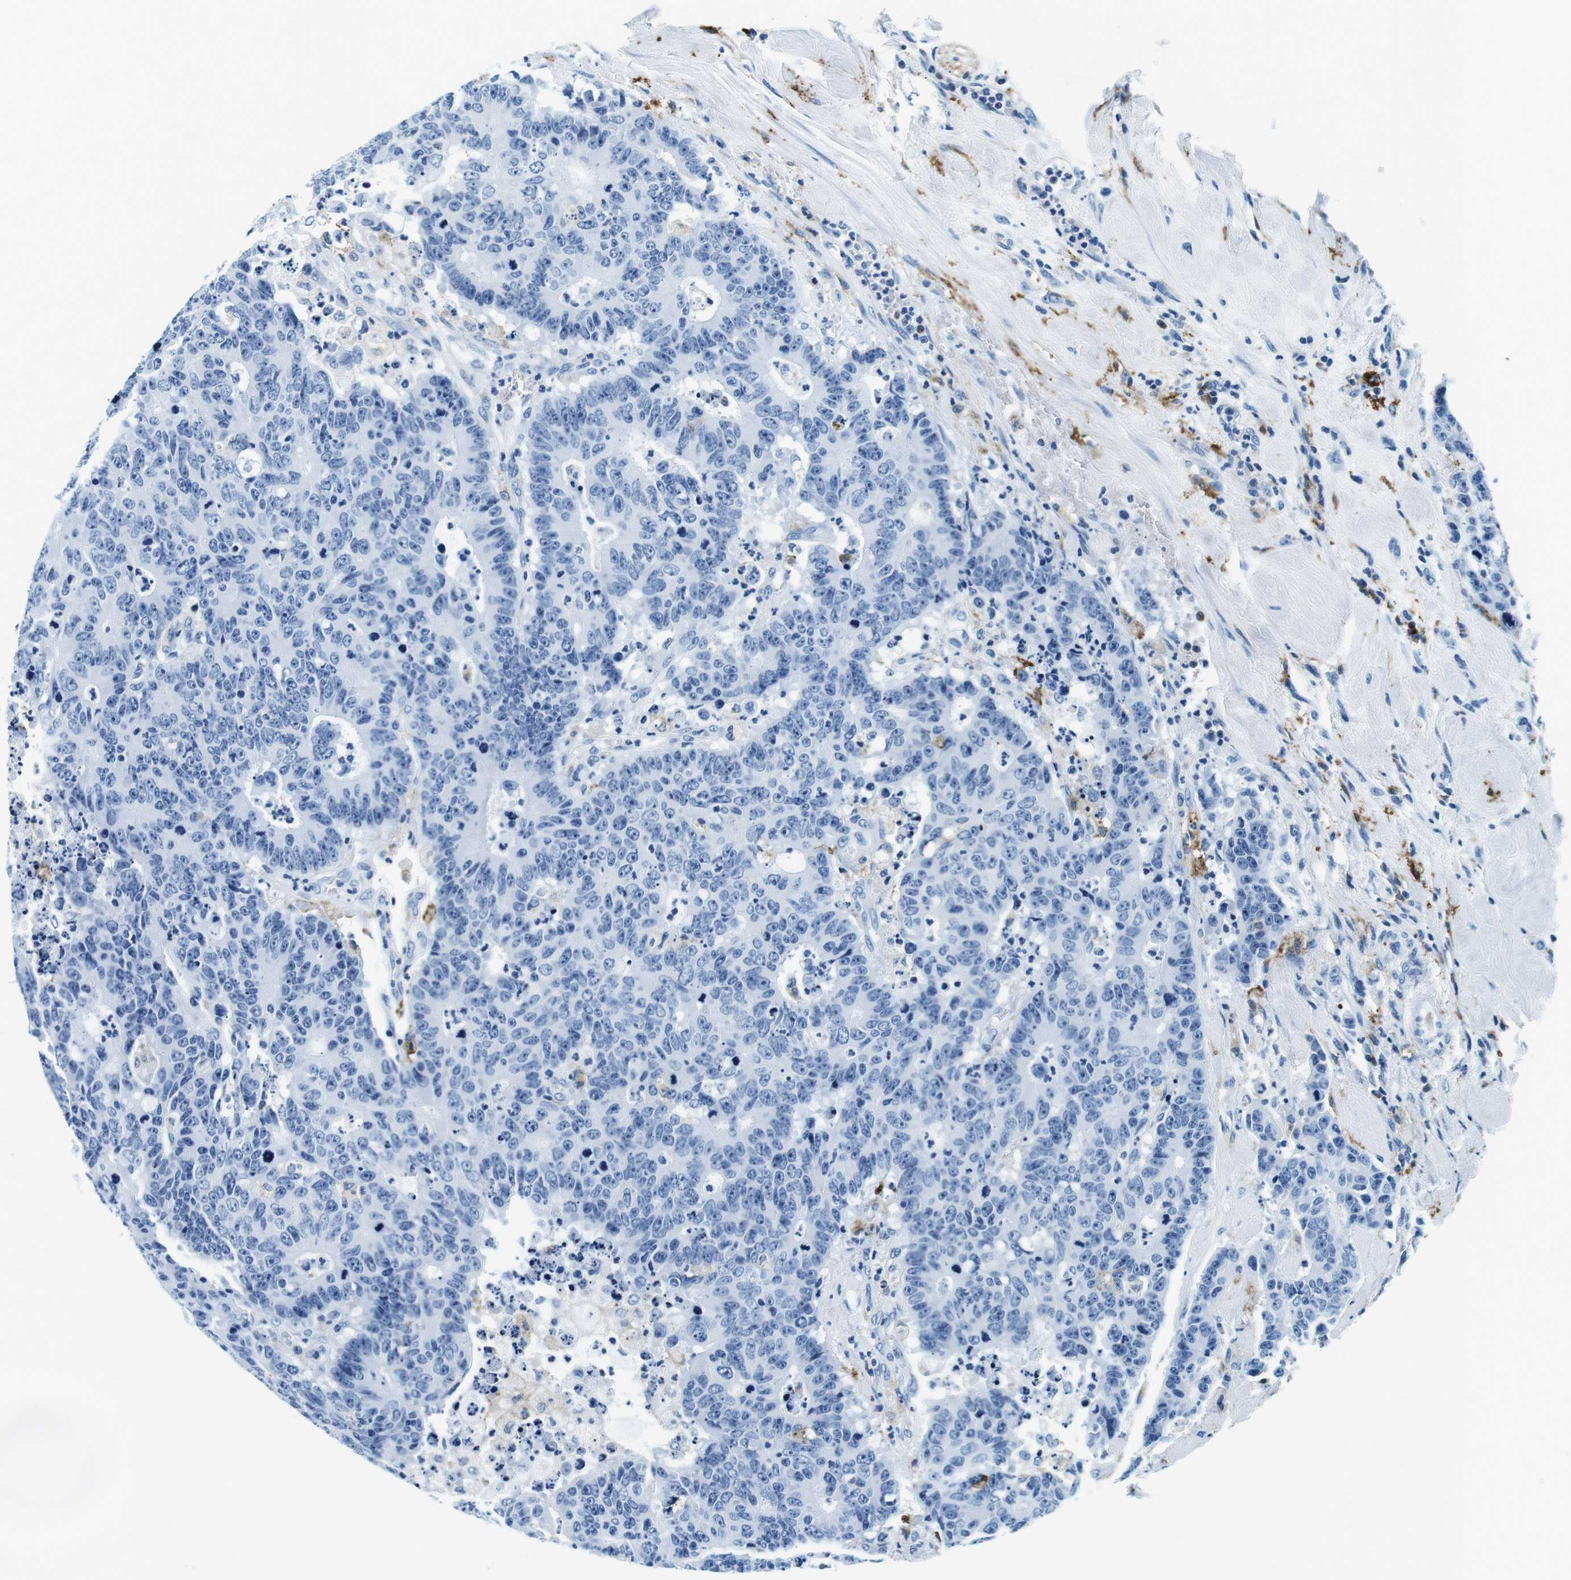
{"staining": {"intensity": "negative", "quantity": "none", "location": "none"}, "tissue": "colorectal cancer", "cell_type": "Tumor cells", "image_type": "cancer", "snomed": [{"axis": "morphology", "description": "Adenocarcinoma, NOS"}, {"axis": "topography", "description": "Colon"}], "caption": "Immunohistochemistry (IHC) histopathology image of human adenocarcinoma (colorectal) stained for a protein (brown), which shows no positivity in tumor cells.", "gene": "HLA-DRB1", "patient": {"sex": "female", "age": 86}}